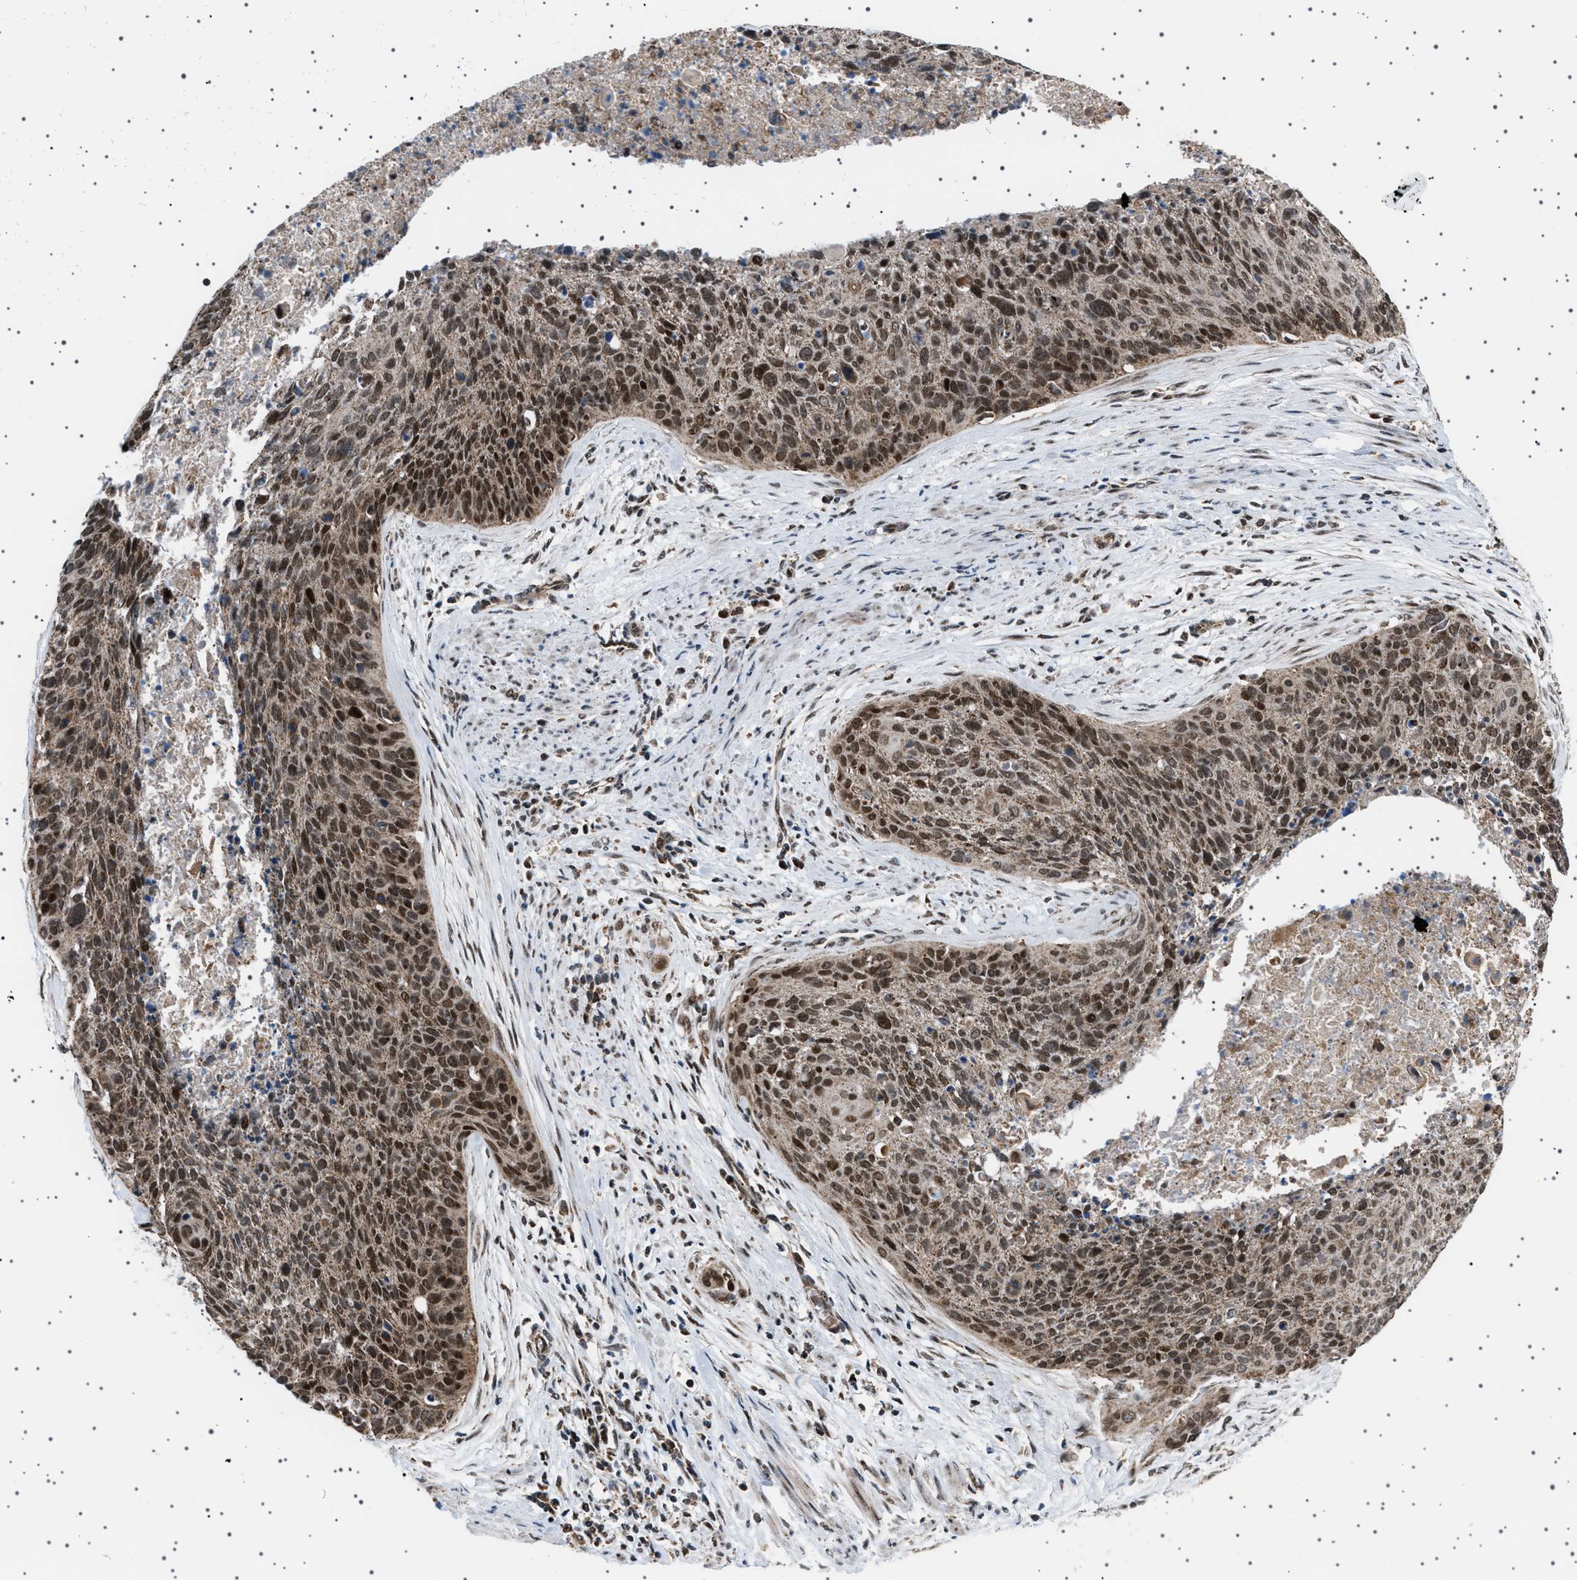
{"staining": {"intensity": "strong", "quantity": "25%-75%", "location": "cytoplasmic/membranous,nuclear"}, "tissue": "cervical cancer", "cell_type": "Tumor cells", "image_type": "cancer", "snomed": [{"axis": "morphology", "description": "Squamous cell carcinoma, NOS"}, {"axis": "topography", "description": "Cervix"}], "caption": "IHC of human cervical cancer (squamous cell carcinoma) exhibits high levels of strong cytoplasmic/membranous and nuclear positivity in about 25%-75% of tumor cells. (DAB (3,3'-diaminobenzidine) = brown stain, brightfield microscopy at high magnification).", "gene": "MELK", "patient": {"sex": "female", "age": 55}}